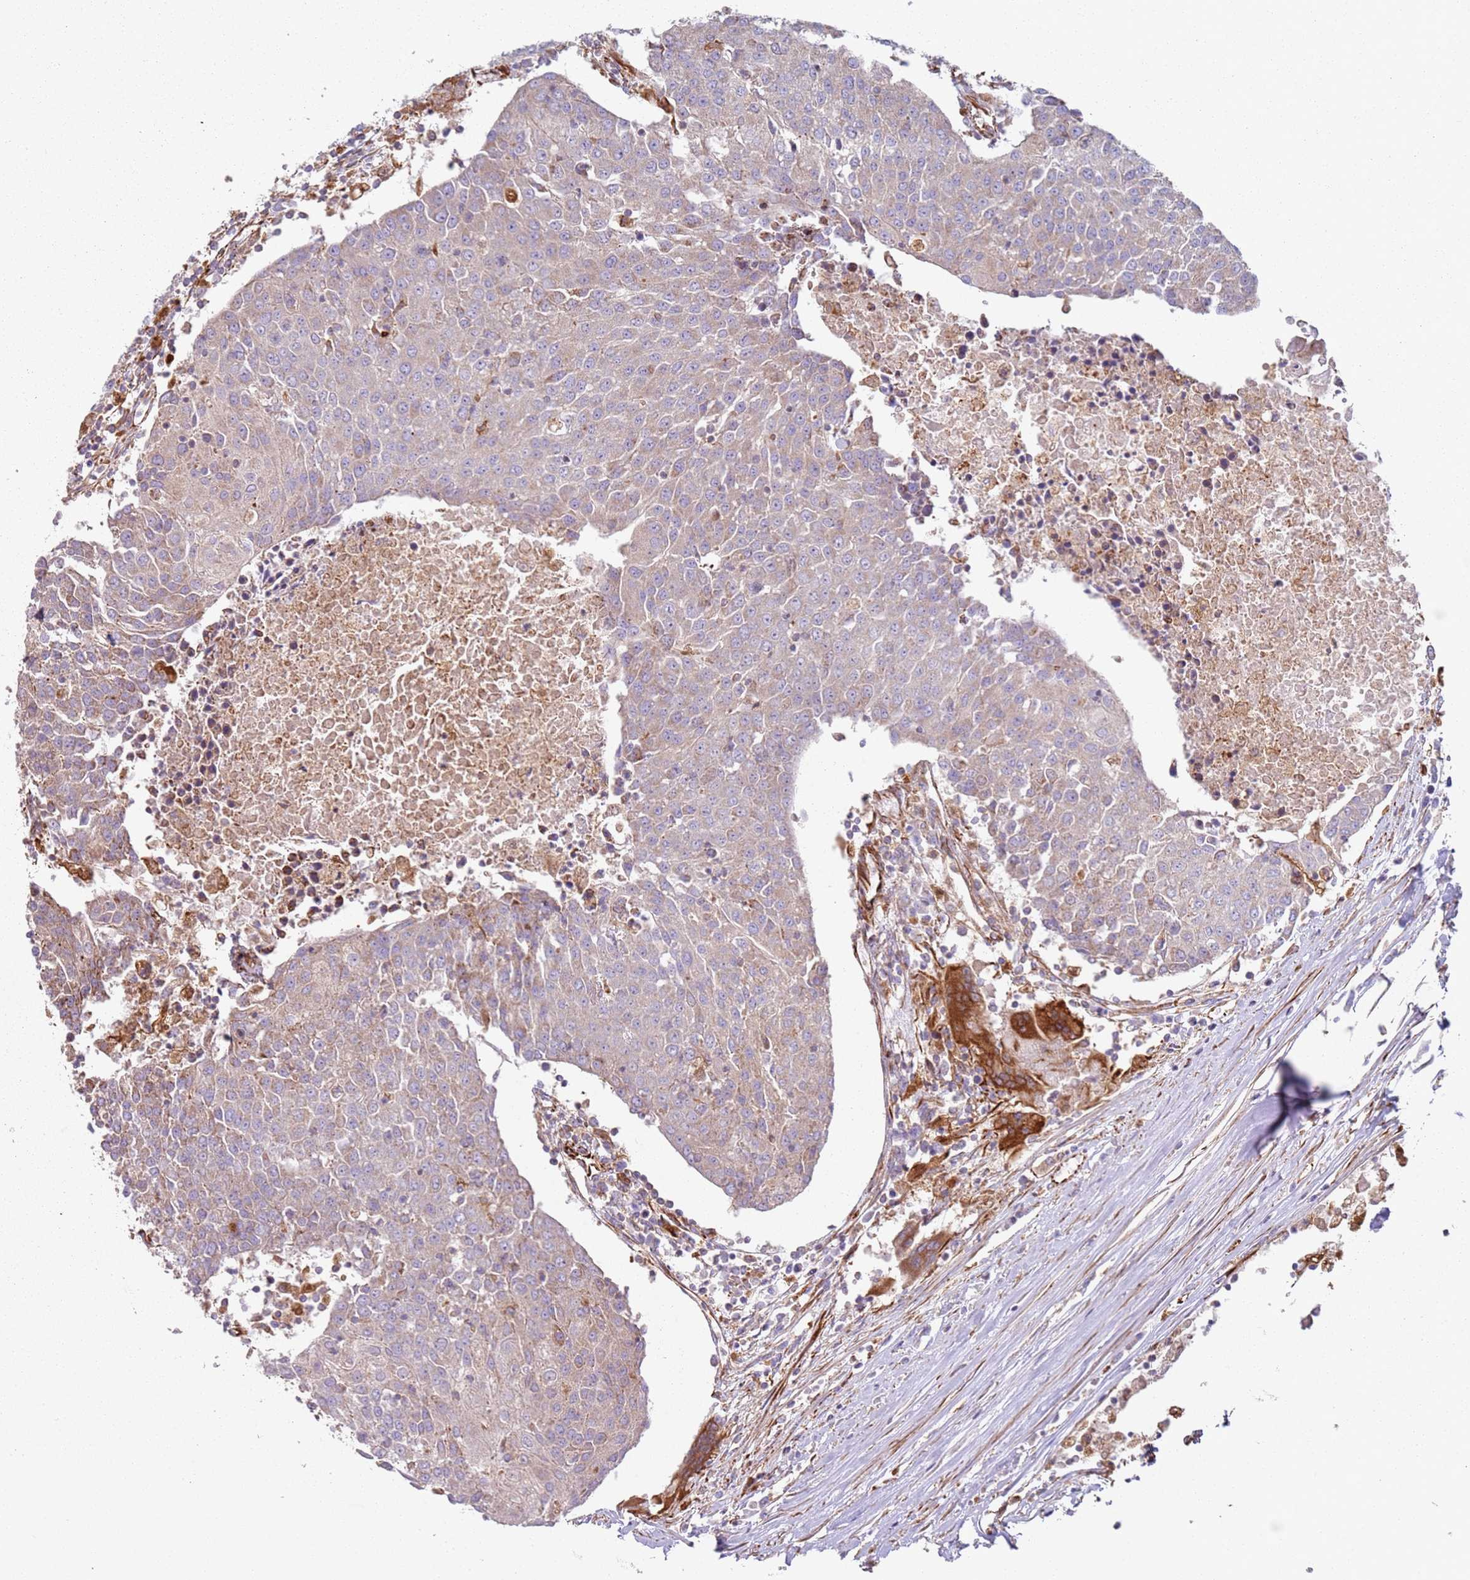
{"staining": {"intensity": "weak", "quantity": "25%-75%", "location": "cytoplasmic/membranous"}, "tissue": "urothelial cancer", "cell_type": "Tumor cells", "image_type": "cancer", "snomed": [{"axis": "morphology", "description": "Urothelial carcinoma, High grade"}, {"axis": "topography", "description": "Urinary bladder"}], "caption": "Immunohistochemistry (IHC) histopathology image of neoplastic tissue: urothelial cancer stained using IHC displays low levels of weak protein expression localized specifically in the cytoplasmic/membranous of tumor cells, appearing as a cytoplasmic/membranous brown color.", "gene": "SNAPIN", "patient": {"sex": "female", "age": 85}}